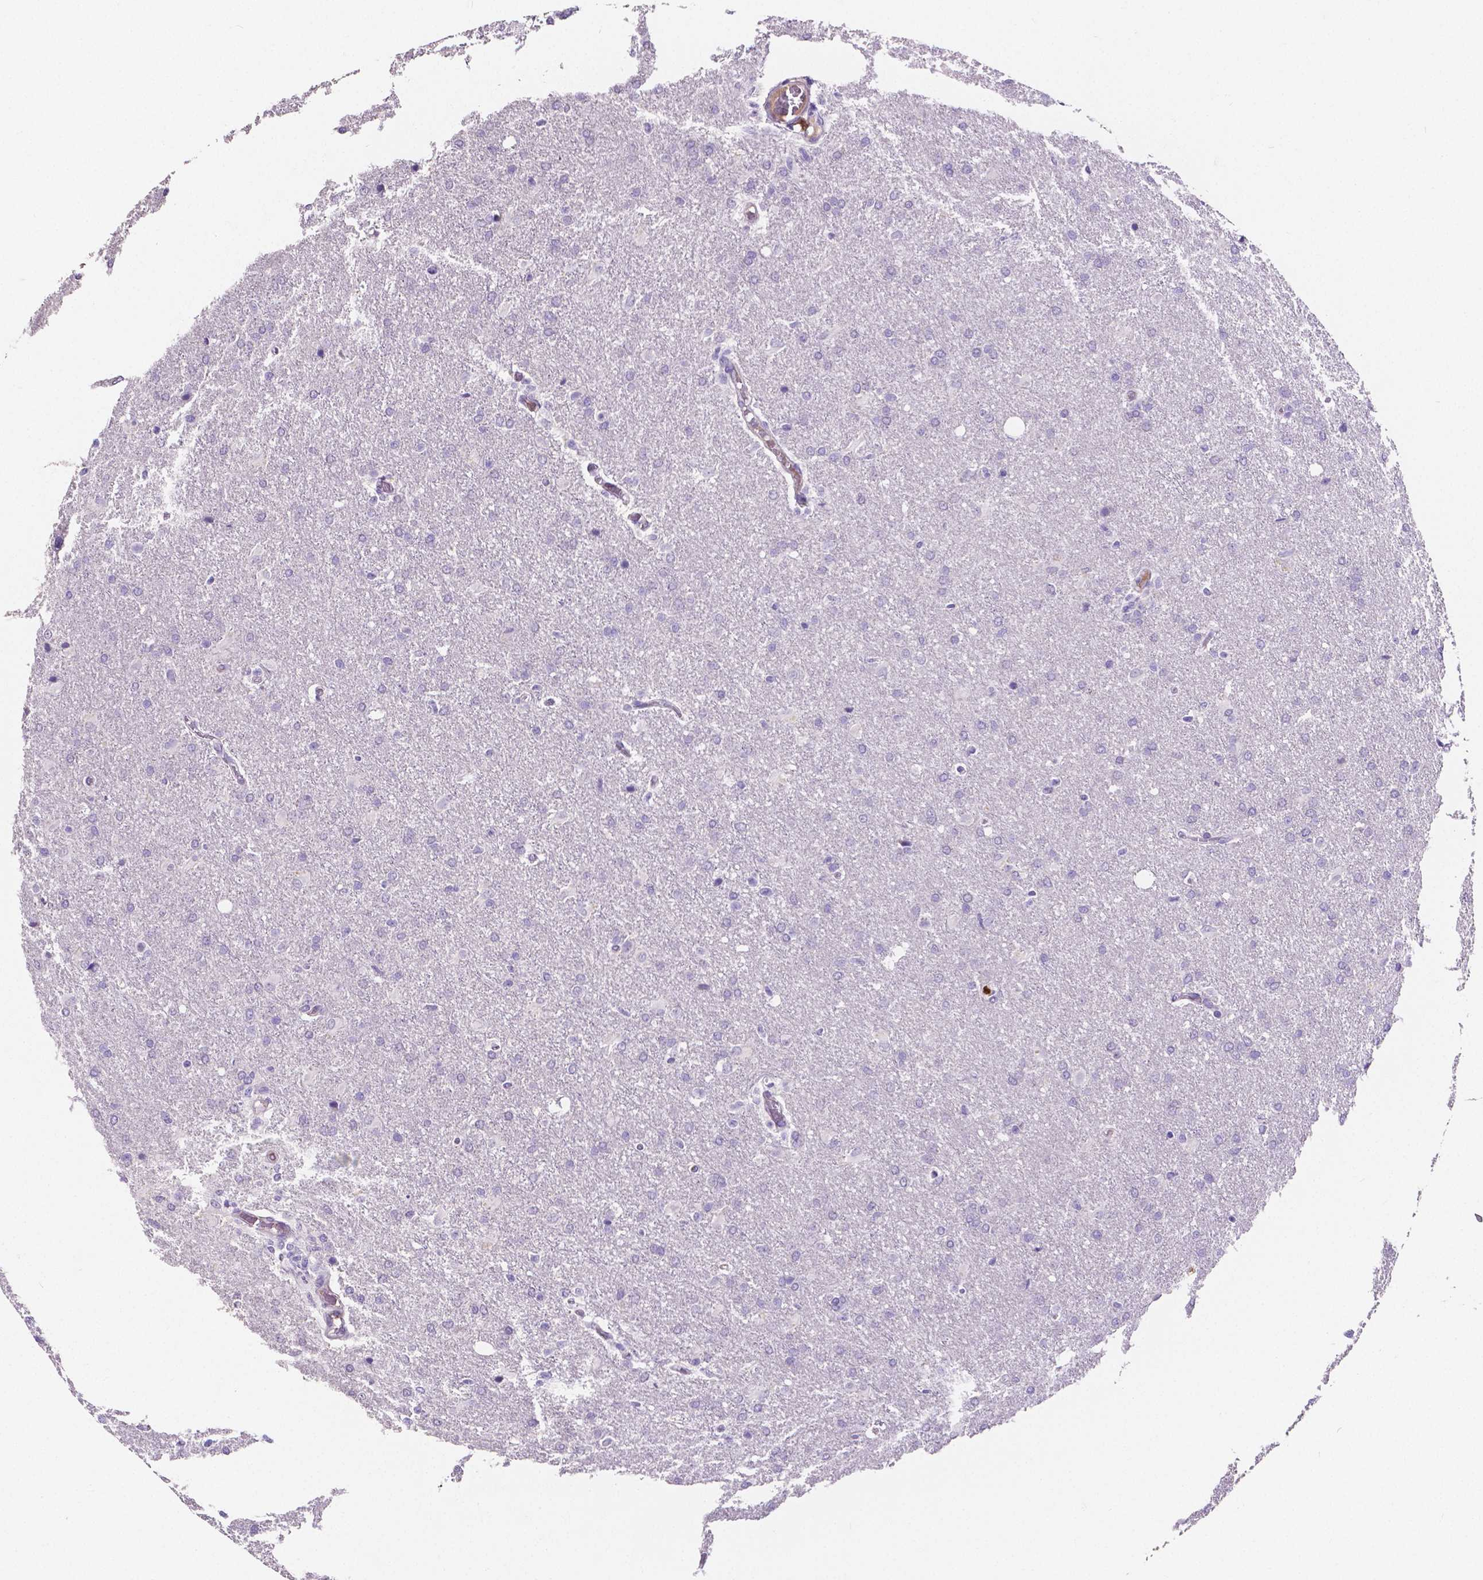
{"staining": {"intensity": "negative", "quantity": "none", "location": "none"}, "tissue": "glioma", "cell_type": "Tumor cells", "image_type": "cancer", "snomed": [{"axis": "morphology", "description": "Glioma, malignant, High grade"}, {"axis": "topography", "description": "Brain"}], "caption": "Protein analysis of malignant high-grade glioma shows no significant positivity in tumor cells. The staining is performed using DAB brown chromogen with nuclei counter-stained in using hematoxylin.", "gene": "MMP9", "patient": {"sex": "male", "age": 68}}